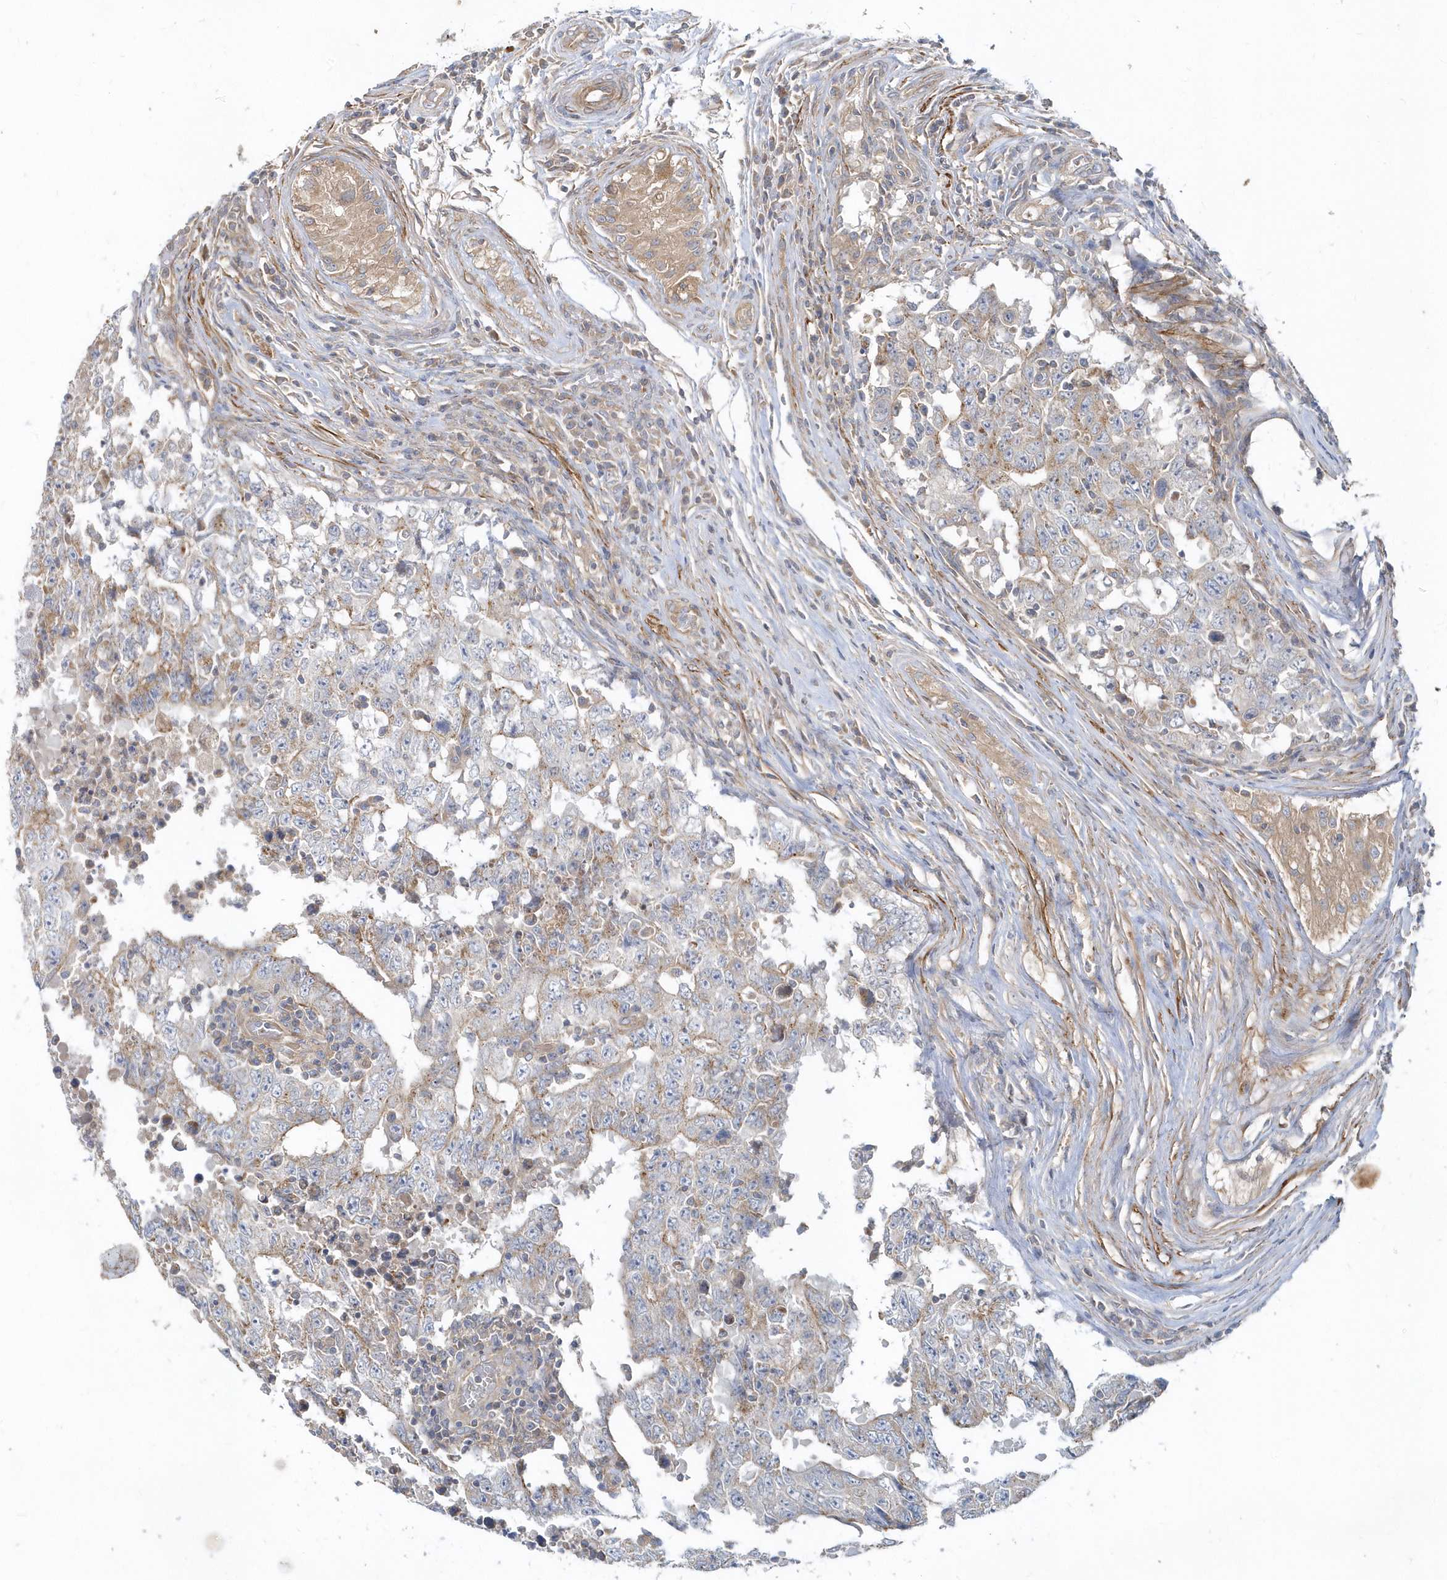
{"staining": {"intensity": "moderate", "quantity": "<25%", "location": "cytoplasmic/membranous"}, "tissue": "testis cancer", "cell_type": "Tumor cells", "image_type": "cancer", "snomed": [{"axis": "morphology", "description": "Carcinoma, Embryonal, NOS"}, {"axis": "topography", "description": "Testis"}], "caption": "An image of human embryonal carcinoma (testis) stained for a protein reveals moderate cytoplasmic/membranous brown staining in tumor cells.", "gene": "LEXM", "patient": {"sex": "male", "age": 26}}